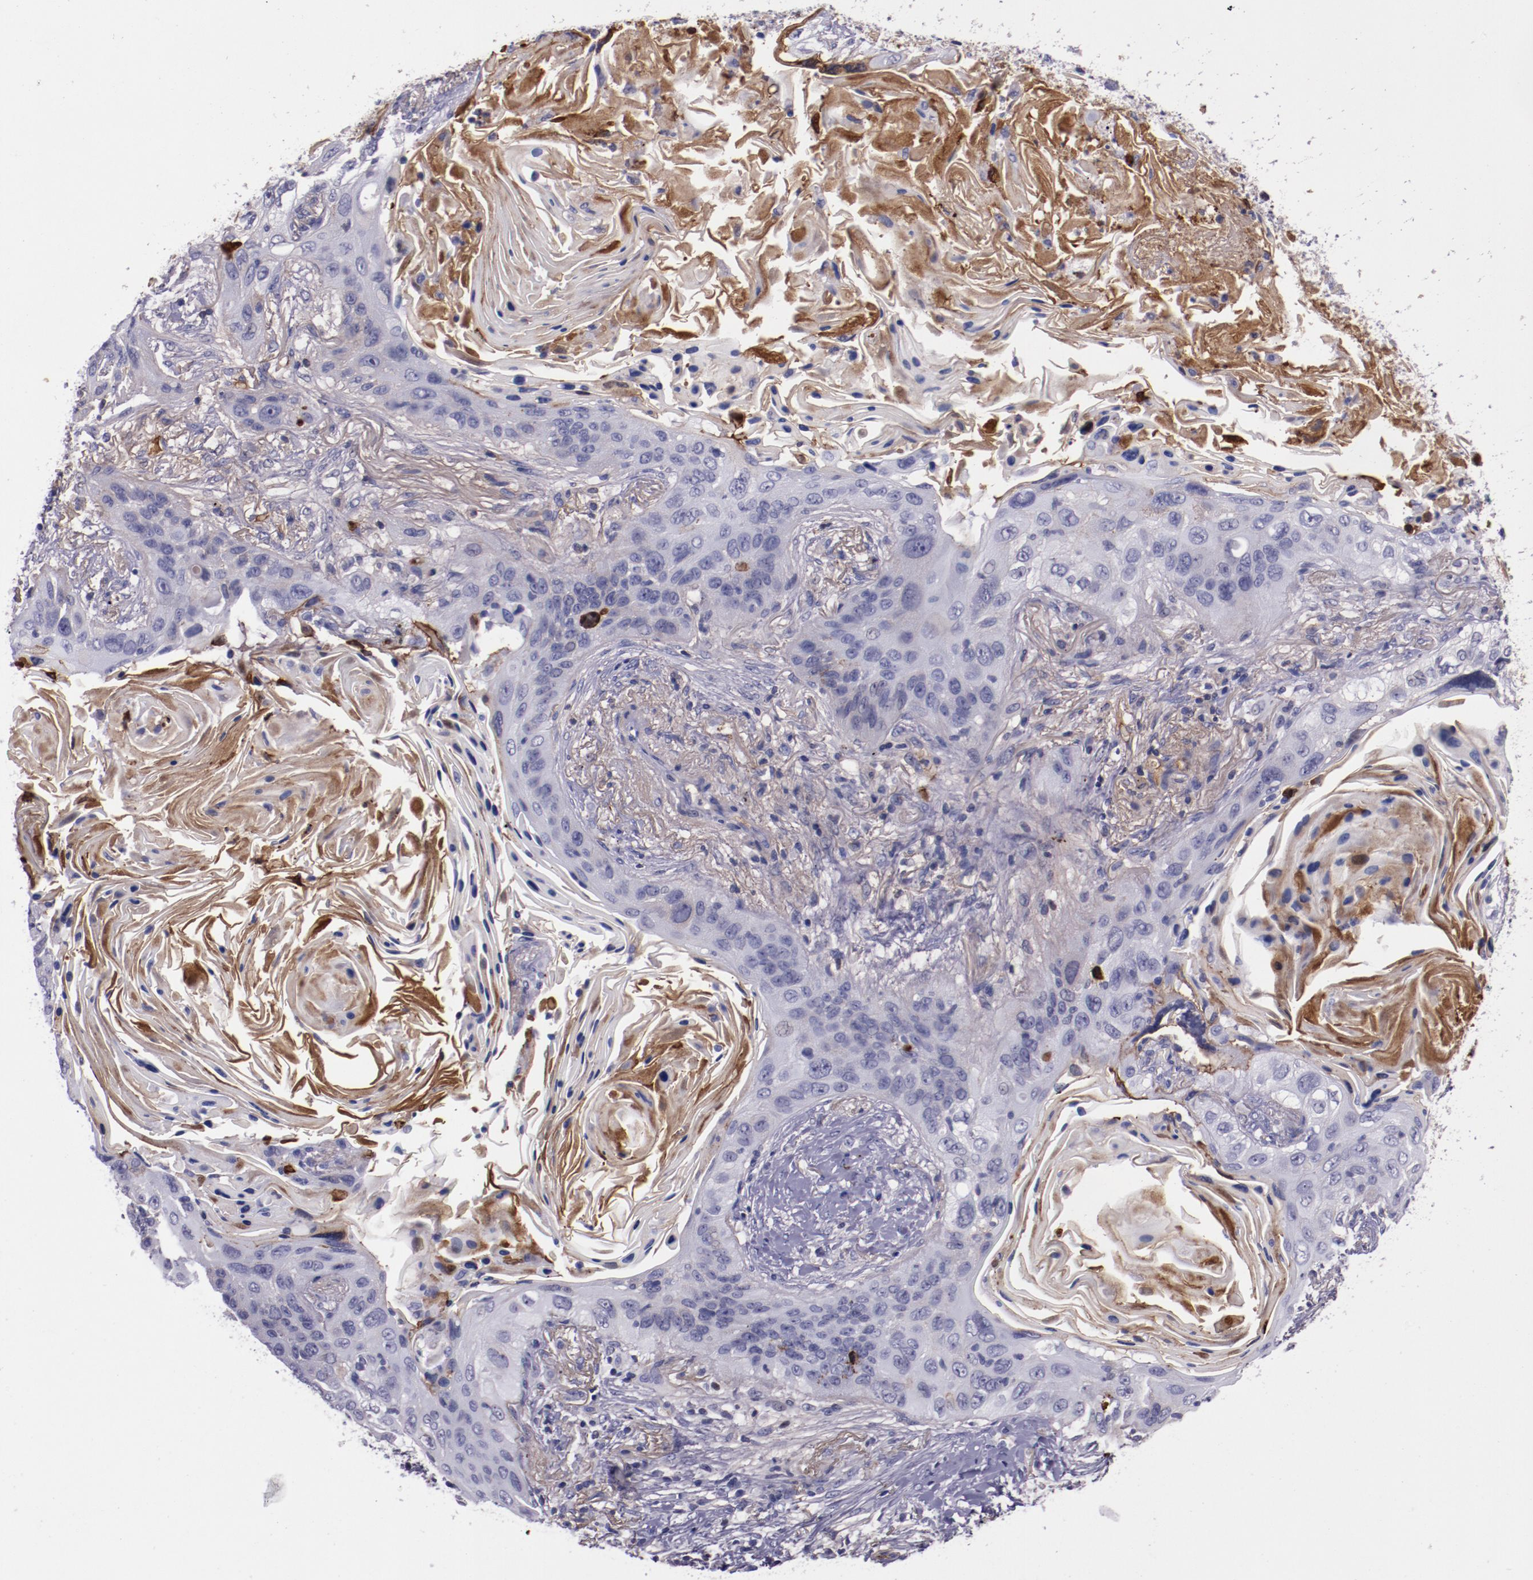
{"staining": {"intensity": "weak", "quantity": "<25%", "location": "cytoplasmic/membranous"}, "tissue": "lung cancer", "cell_type": "Tumor cells", "image_type": "cancer", "snomed": [{"axis": "morphology", "description": "Squamous cell carcinoma, NOS"}, {"axis": "topography", "description": "Lung"}], "caption": "Lung cancer (squamous cell carcinoma) stained for a protein using immunohistochemistry demonstrates no positivity tumor cells.", "gene": "APOH", "patient": {"sex": "female", "age": 67}}